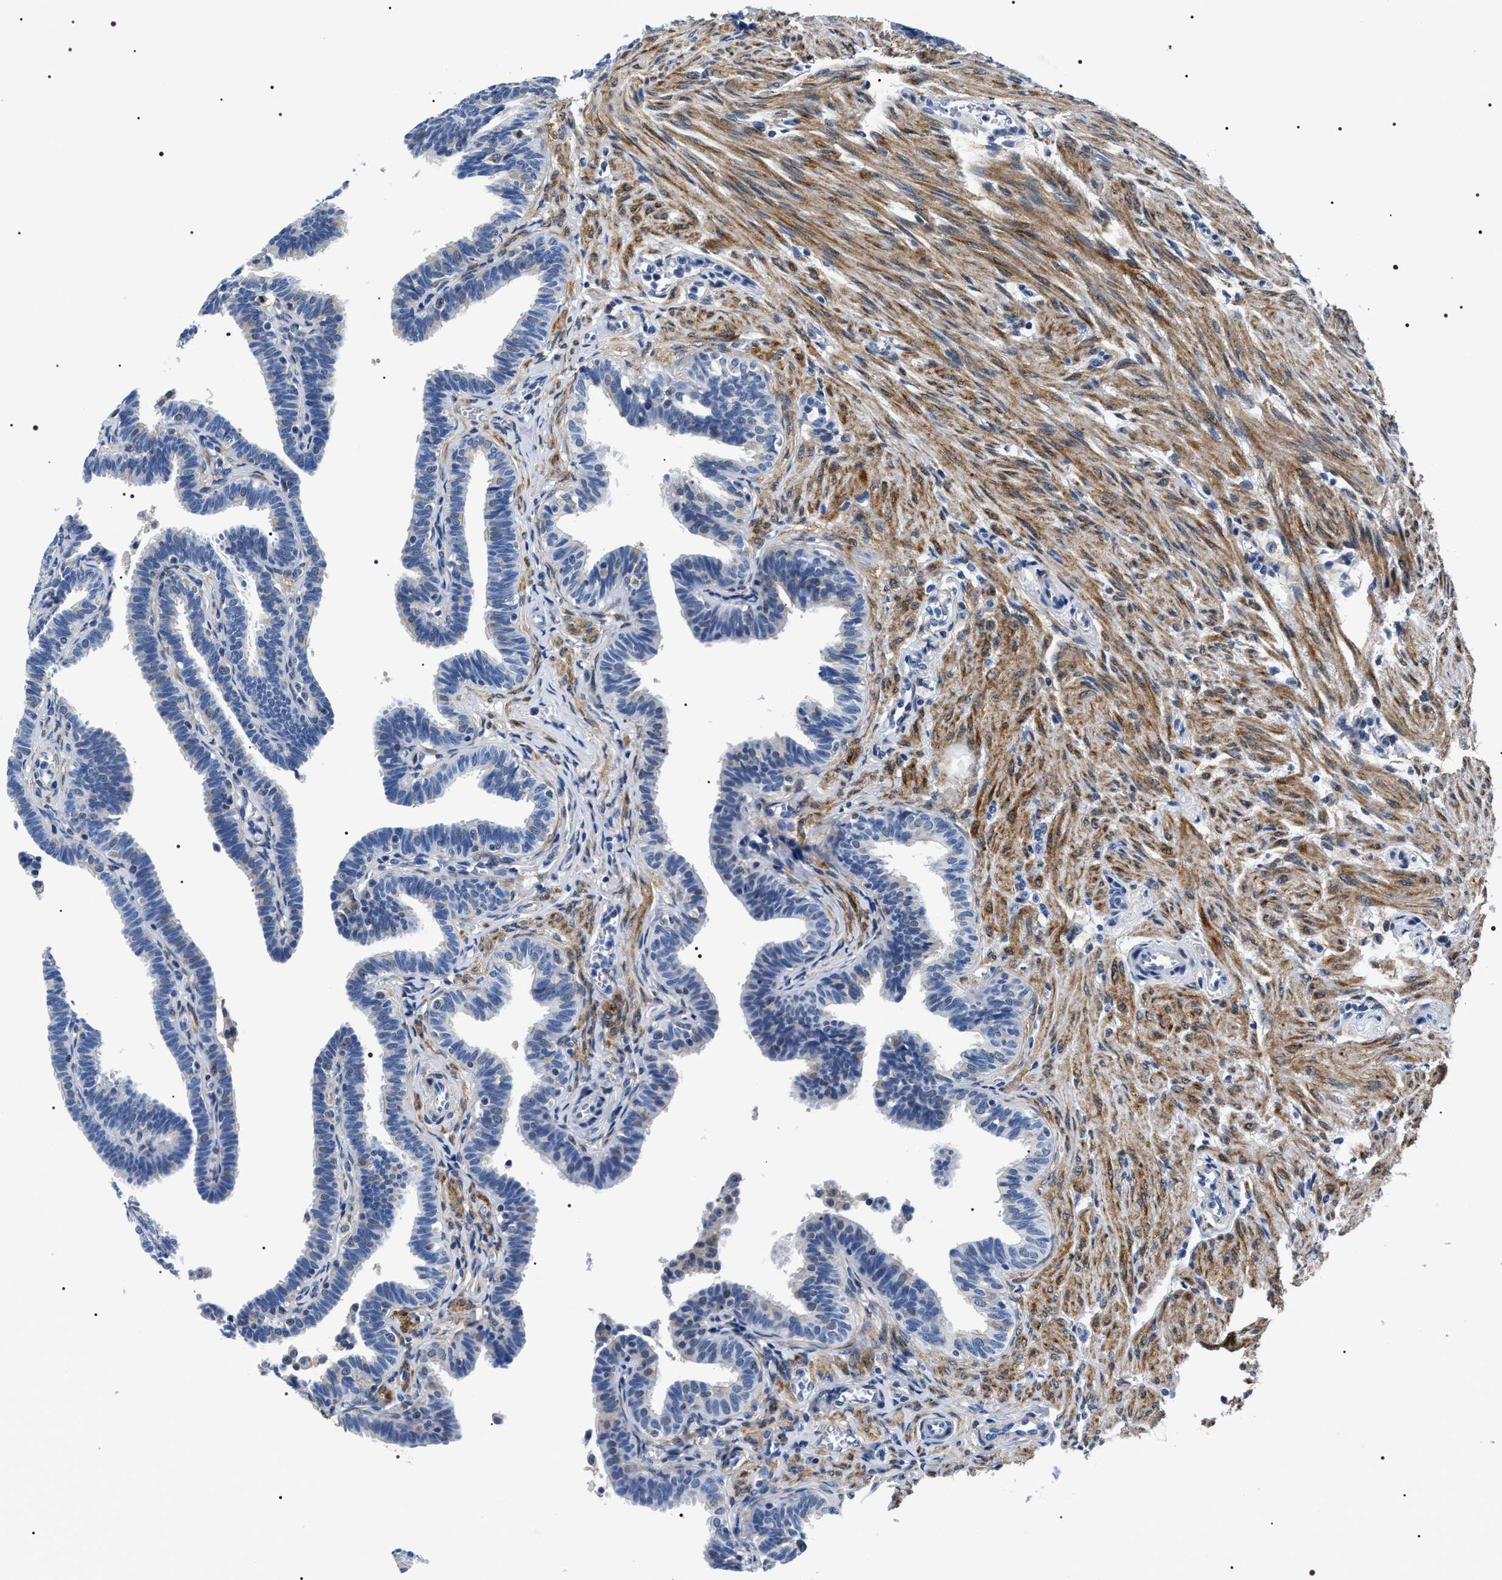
{"staining": {"intensity": "negative", "quantity": "none", "location": "none"}, "tissue": "fallopian tube", "cell_type": "Glandular cells", "image_type": "normal", "snomed": [{"axis": "morphology", "description": "Normal tissue, NOS"}, {"axis": "topography", "description": "Fallopian tube"}, {"axis": "topography", "description": "Ovary"}], "caption": "High power microscopy image of an IHC image of unremarkable fallopian tube, revealing no significant positivity in glandular cells.", "gene": "BAG2", "patient": {"sex": "female", "age": 23}}